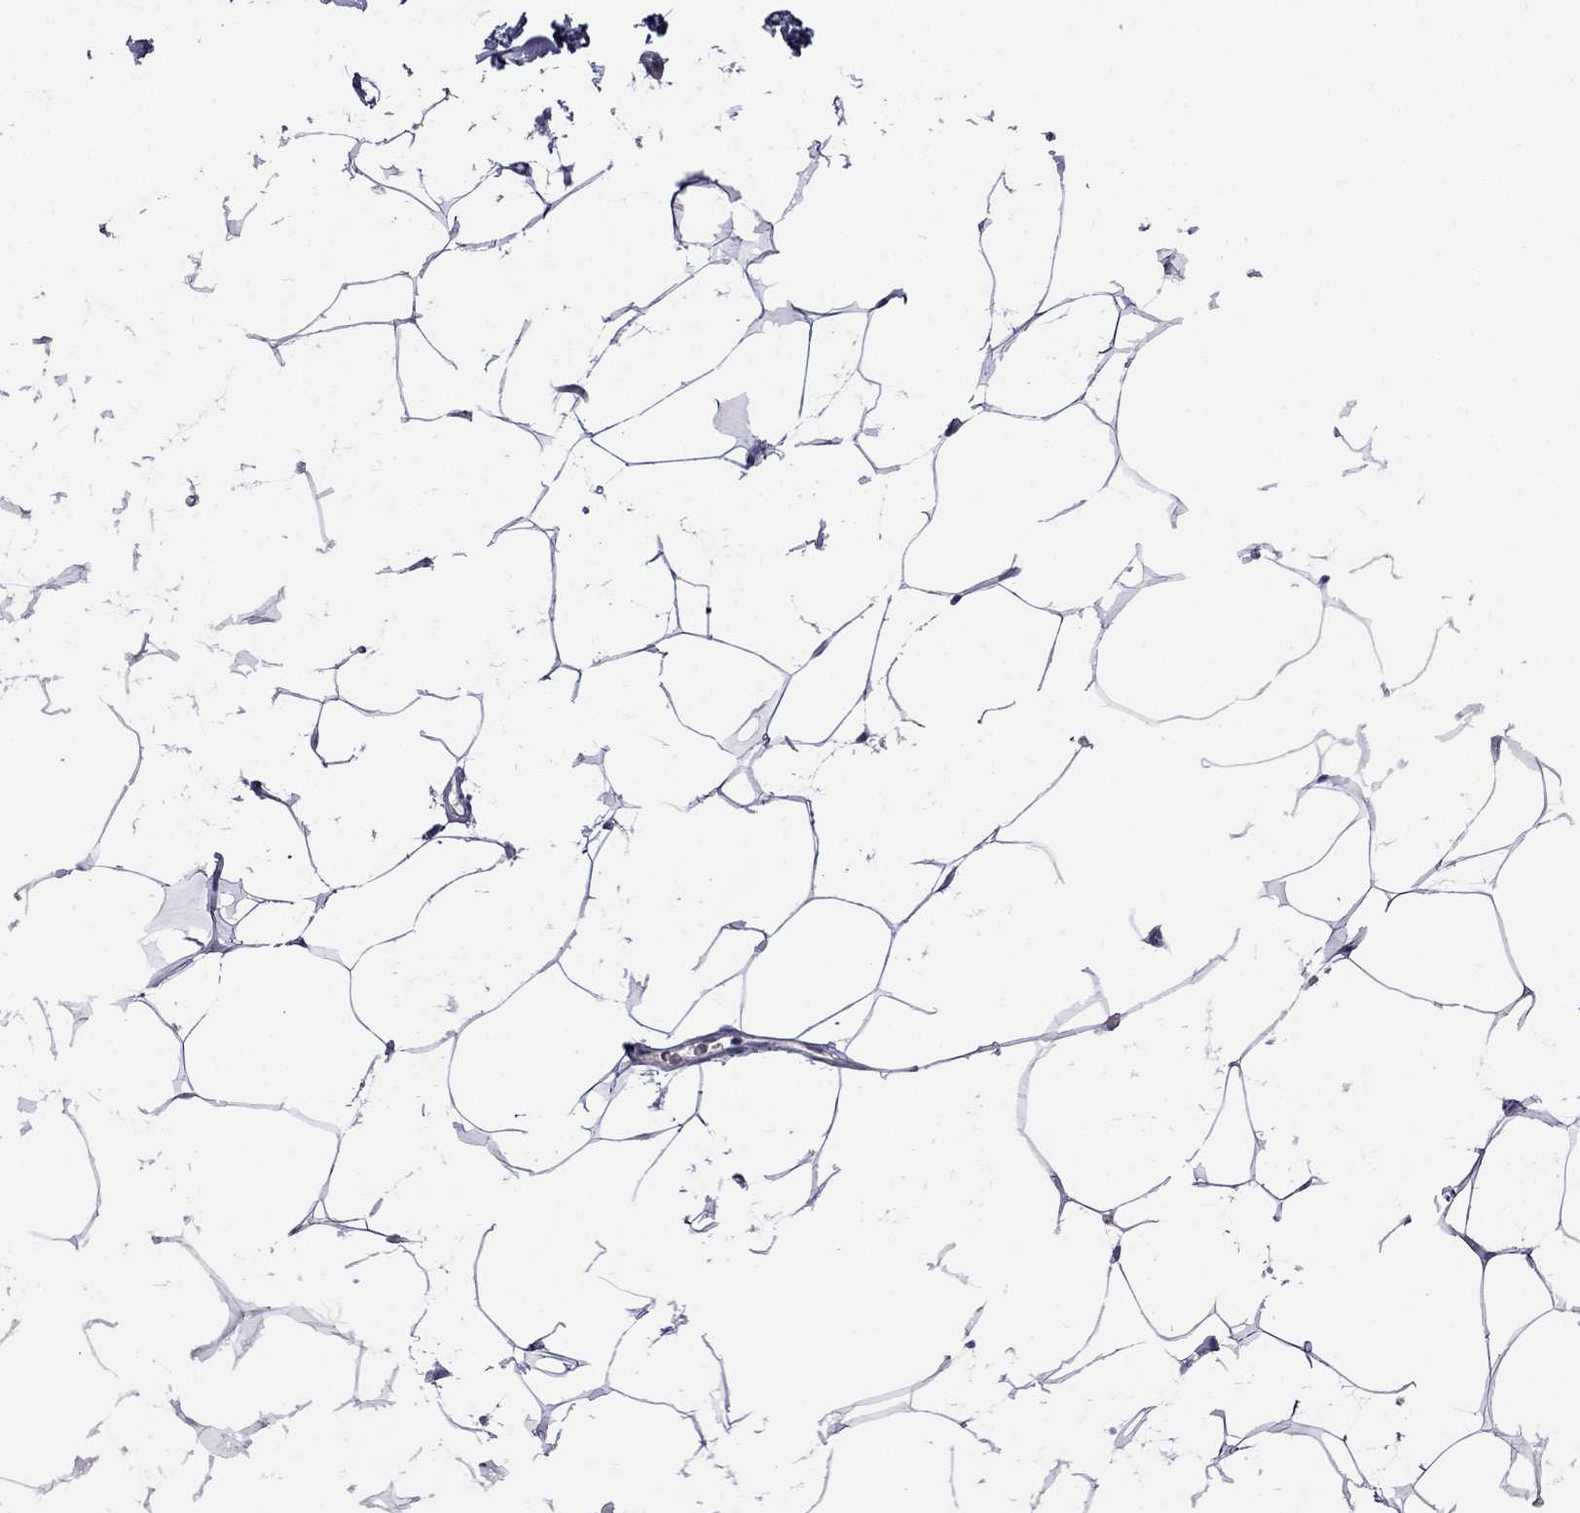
{"staining": {"intensity": "negative", "quantity": "none", "location": "none"}, "tissue": "breast", "cell_type": "Adipocytes", "image_type": "normal", "snomed": [{"axis": "morphology", "description": "Normal tissue, NOS"}, {"axis": "topography", "description": "Breast"}], "caption": "Unremarkable breast was stained to show a protein in brown. There is no significant expression in adipocytes. Nuclei are stained in blue.", "gene": "CDHR4", "patient": {"sex": "female", "age": 32}}